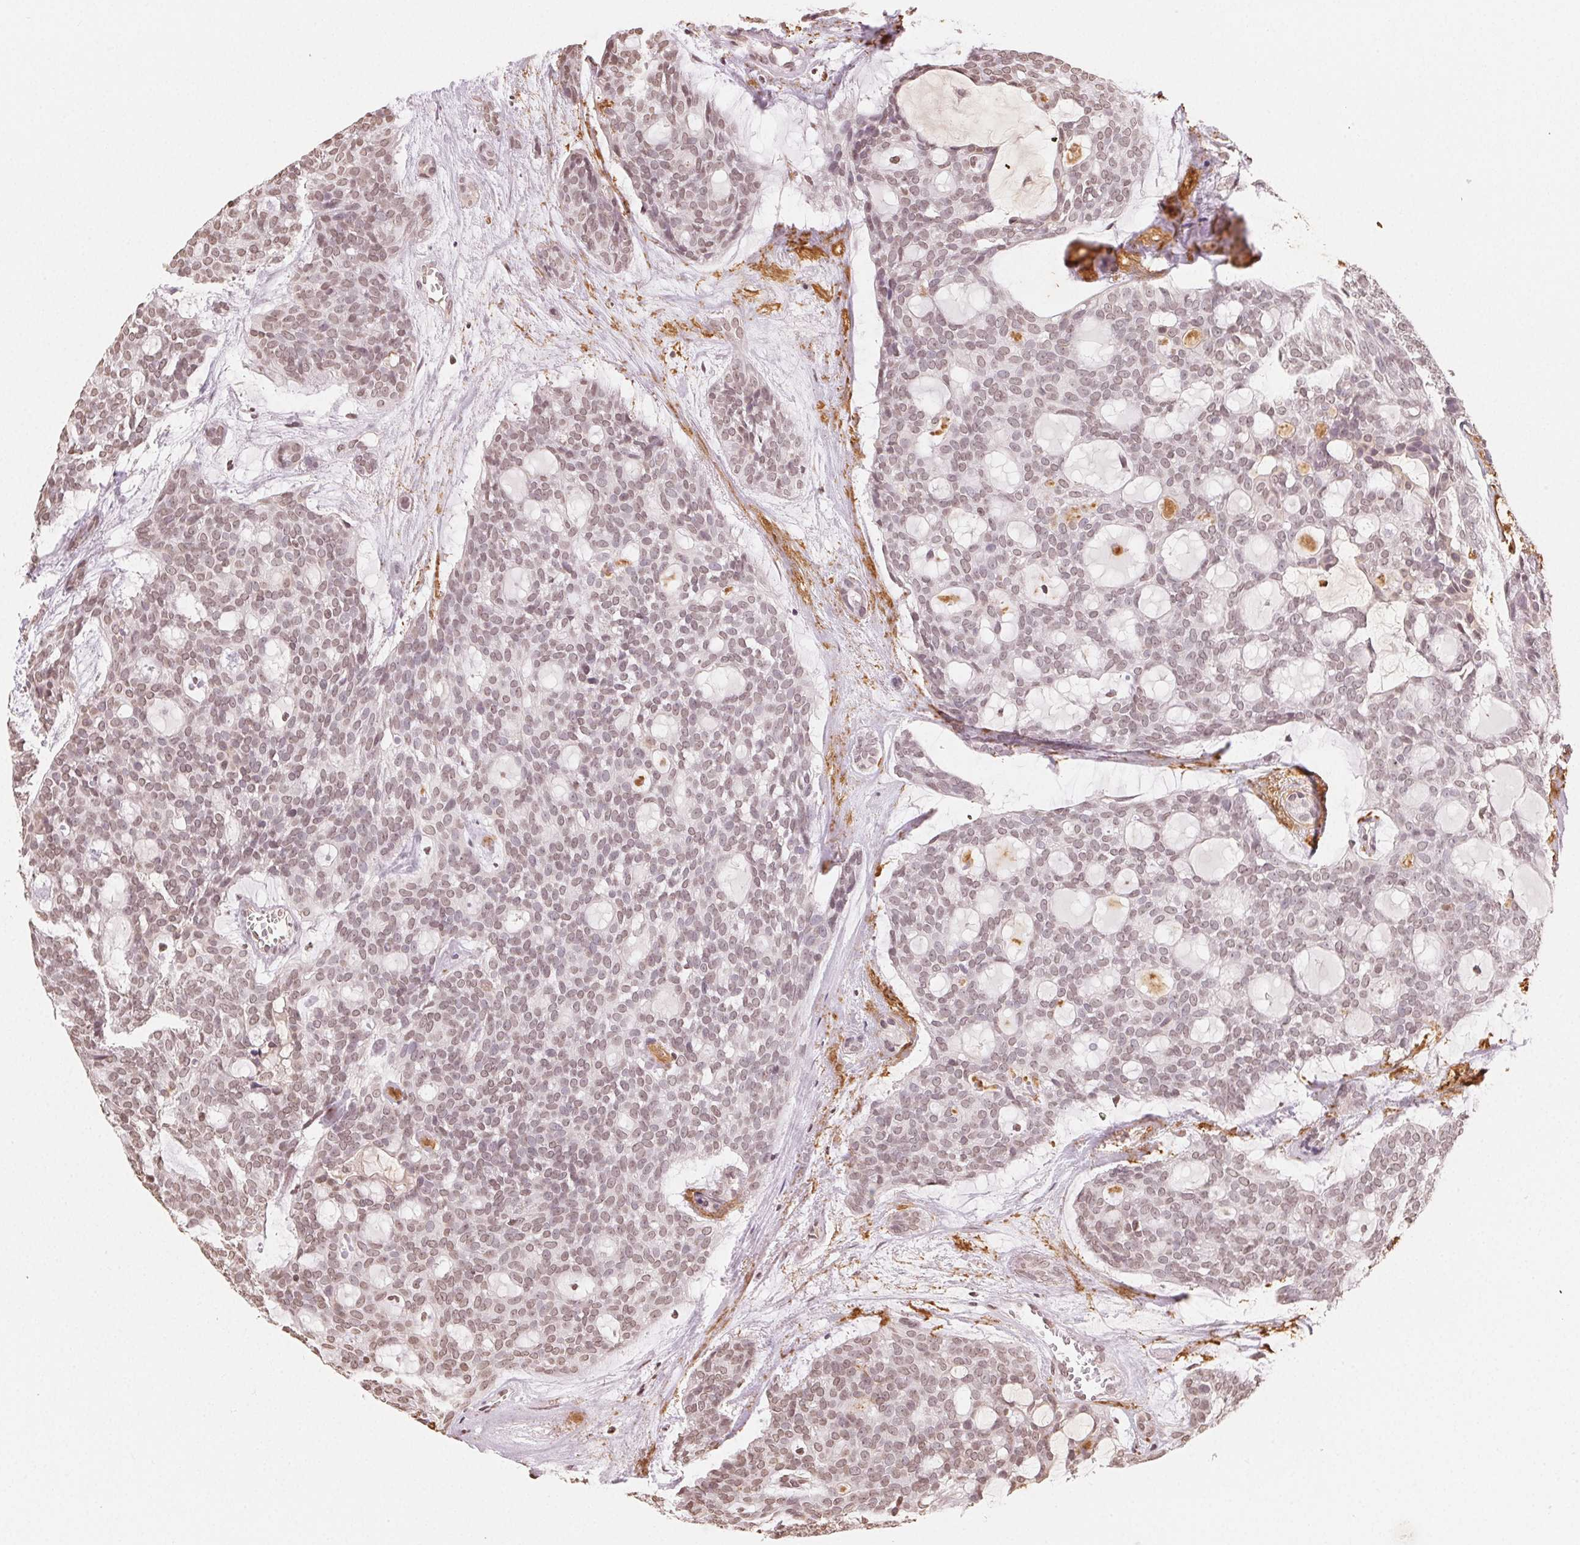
{"staining": {"intensity": "weak", "quantity": "25%-75%", "location": "nuclear"}, "tissue": "head and neck cancer", "cell_type": "Tumor cells", "image_type": "cancer", "snomed": [{"axis": "morphology", "description": "Adenocarcinoma, NOS"}, {"axis": "topography", "description": "Head-Neck"}], "caption": "The image displays immunohistochemical staining of head and neck cancer. There is weak nuclear staining is present in about 25%-75% of tumor cells.", "gene": "TBP", "patient": {"sex": "male", "age": 66}}